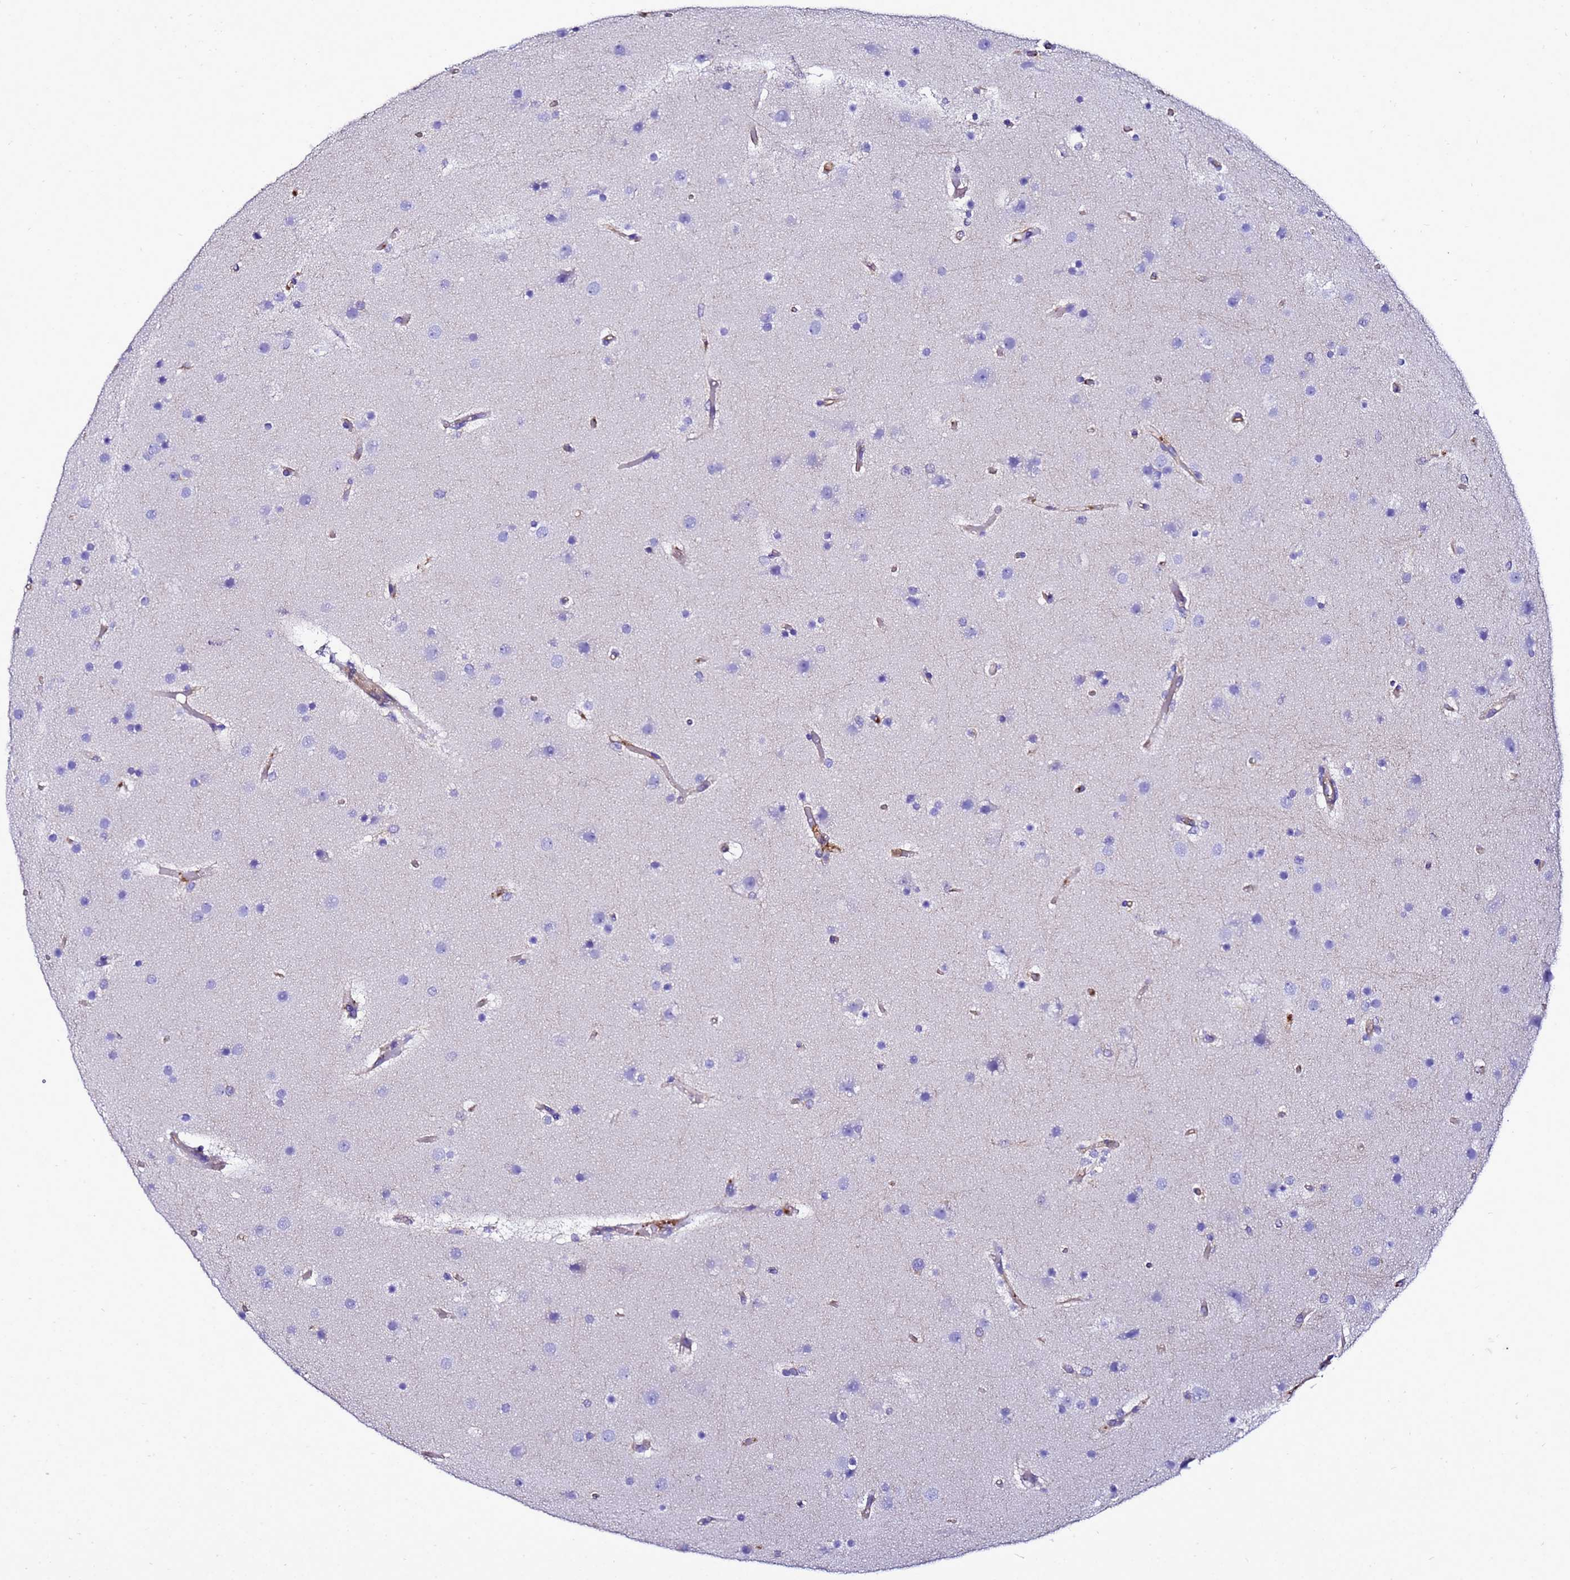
{"staining": {"intensity": "negative", "quantity": "none", "location": "none"}, "tissue": "glioma", "cell_type": "Tumor cells", "image_type": "cancer", "snomed": [{"axis": "morphology", "description": "Glioma, malignant, High grade"}, {"axis": "topography", "description": "Cerebral cortex"}], "caption": "IHC of malignant glioma (high-grade) demonstrates no staining in tumor cells.", "gene": "MYL12A", "patient": {"sex": "female", "age": 36}}